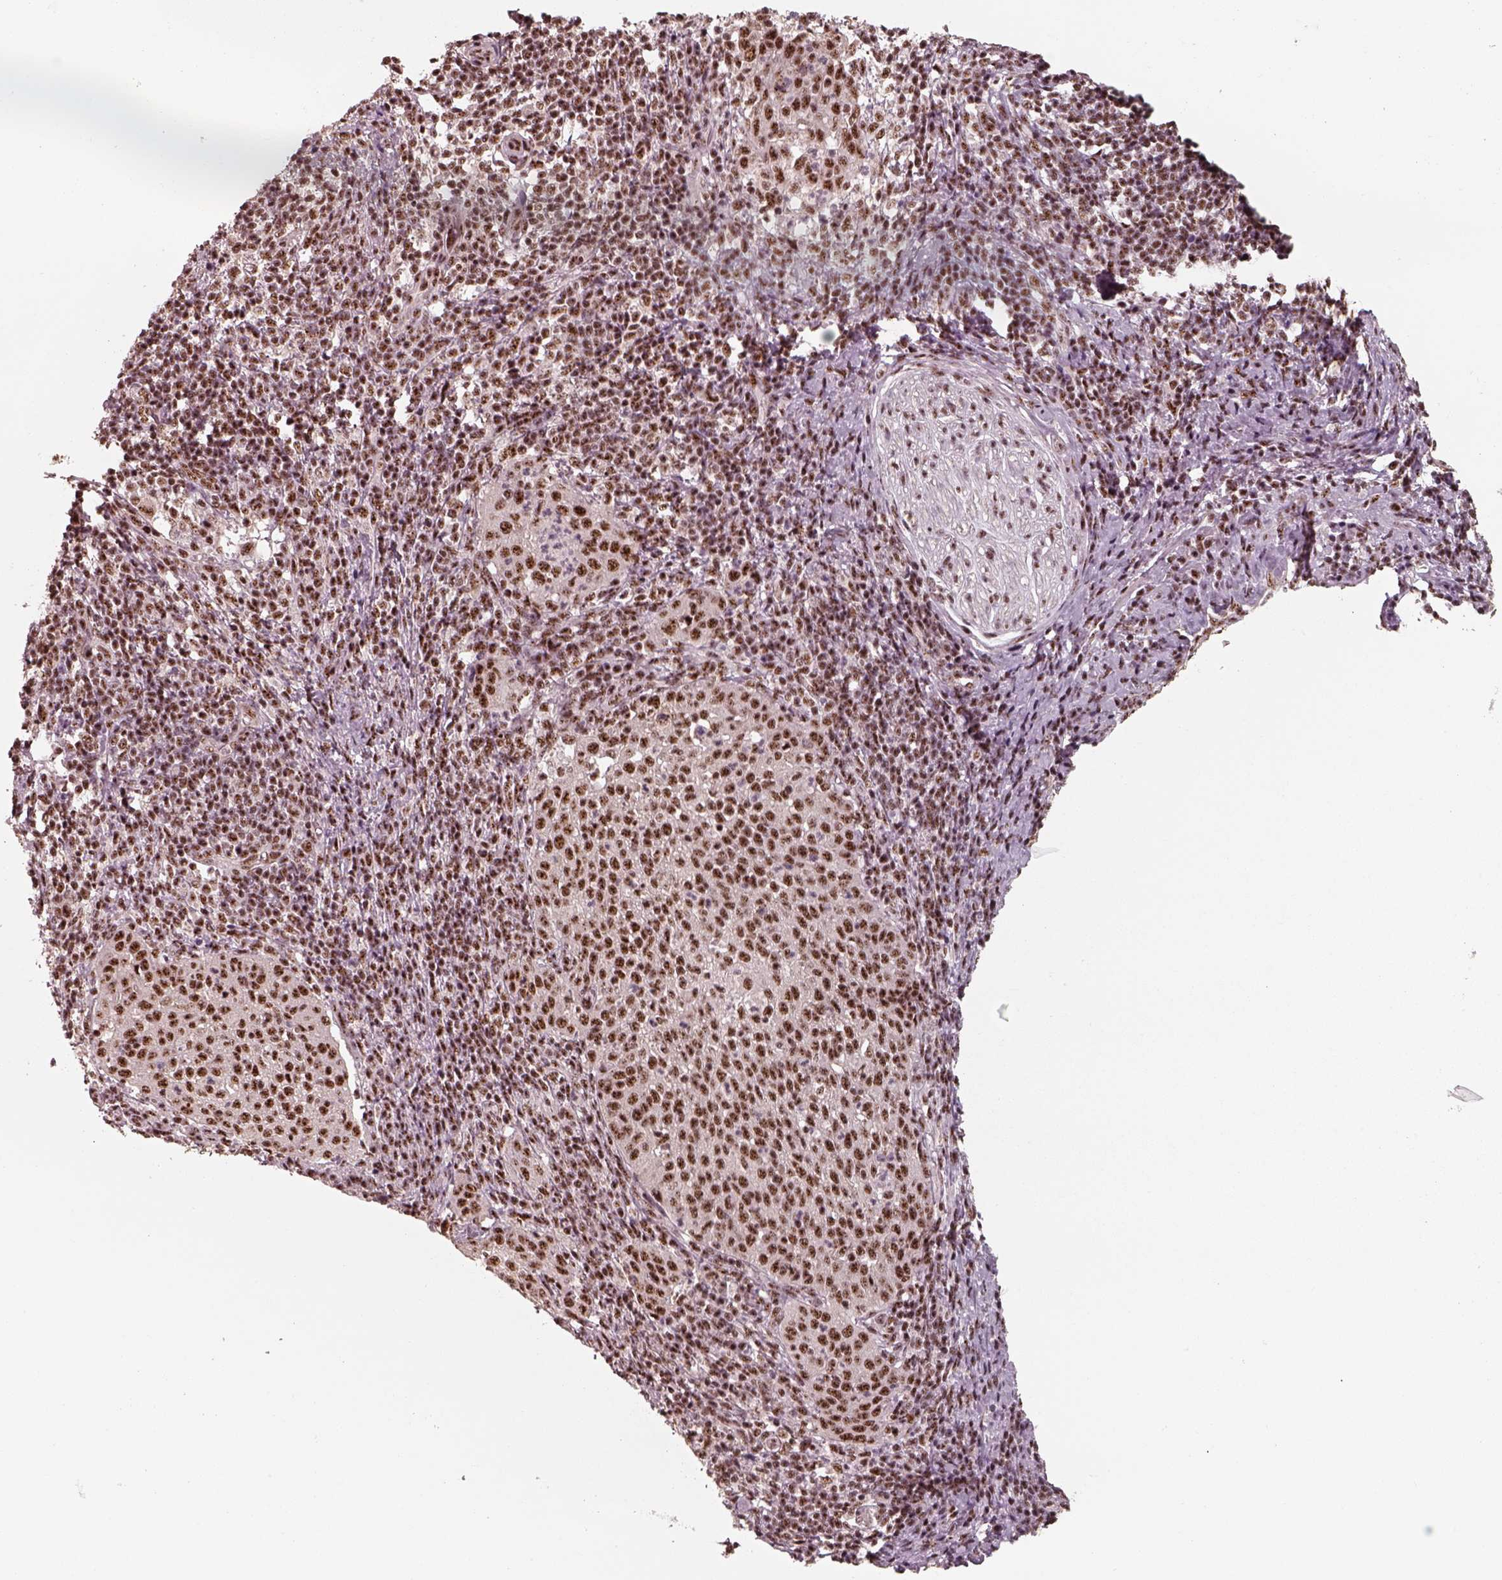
{"staining": {"intensity": "strong", "quantity": ">75%", "location": "nuclear"}, "tissue": "cervical cancer", "cell_type": "Tumor cells", "image_type": "cancer", "snomed": [{"axis": "morphology", "description": "Squamous cell carcinoma, NOS"}, {"axis": "topography", "description": "Cervix"}], "caption": "A brown stain shows strong nuclear staining of a protein in human squamous cell carcinoma (cervical) tumor cells.", "gene": "ATXN7L3", "patient": {"sex": "female", "age": 51}}